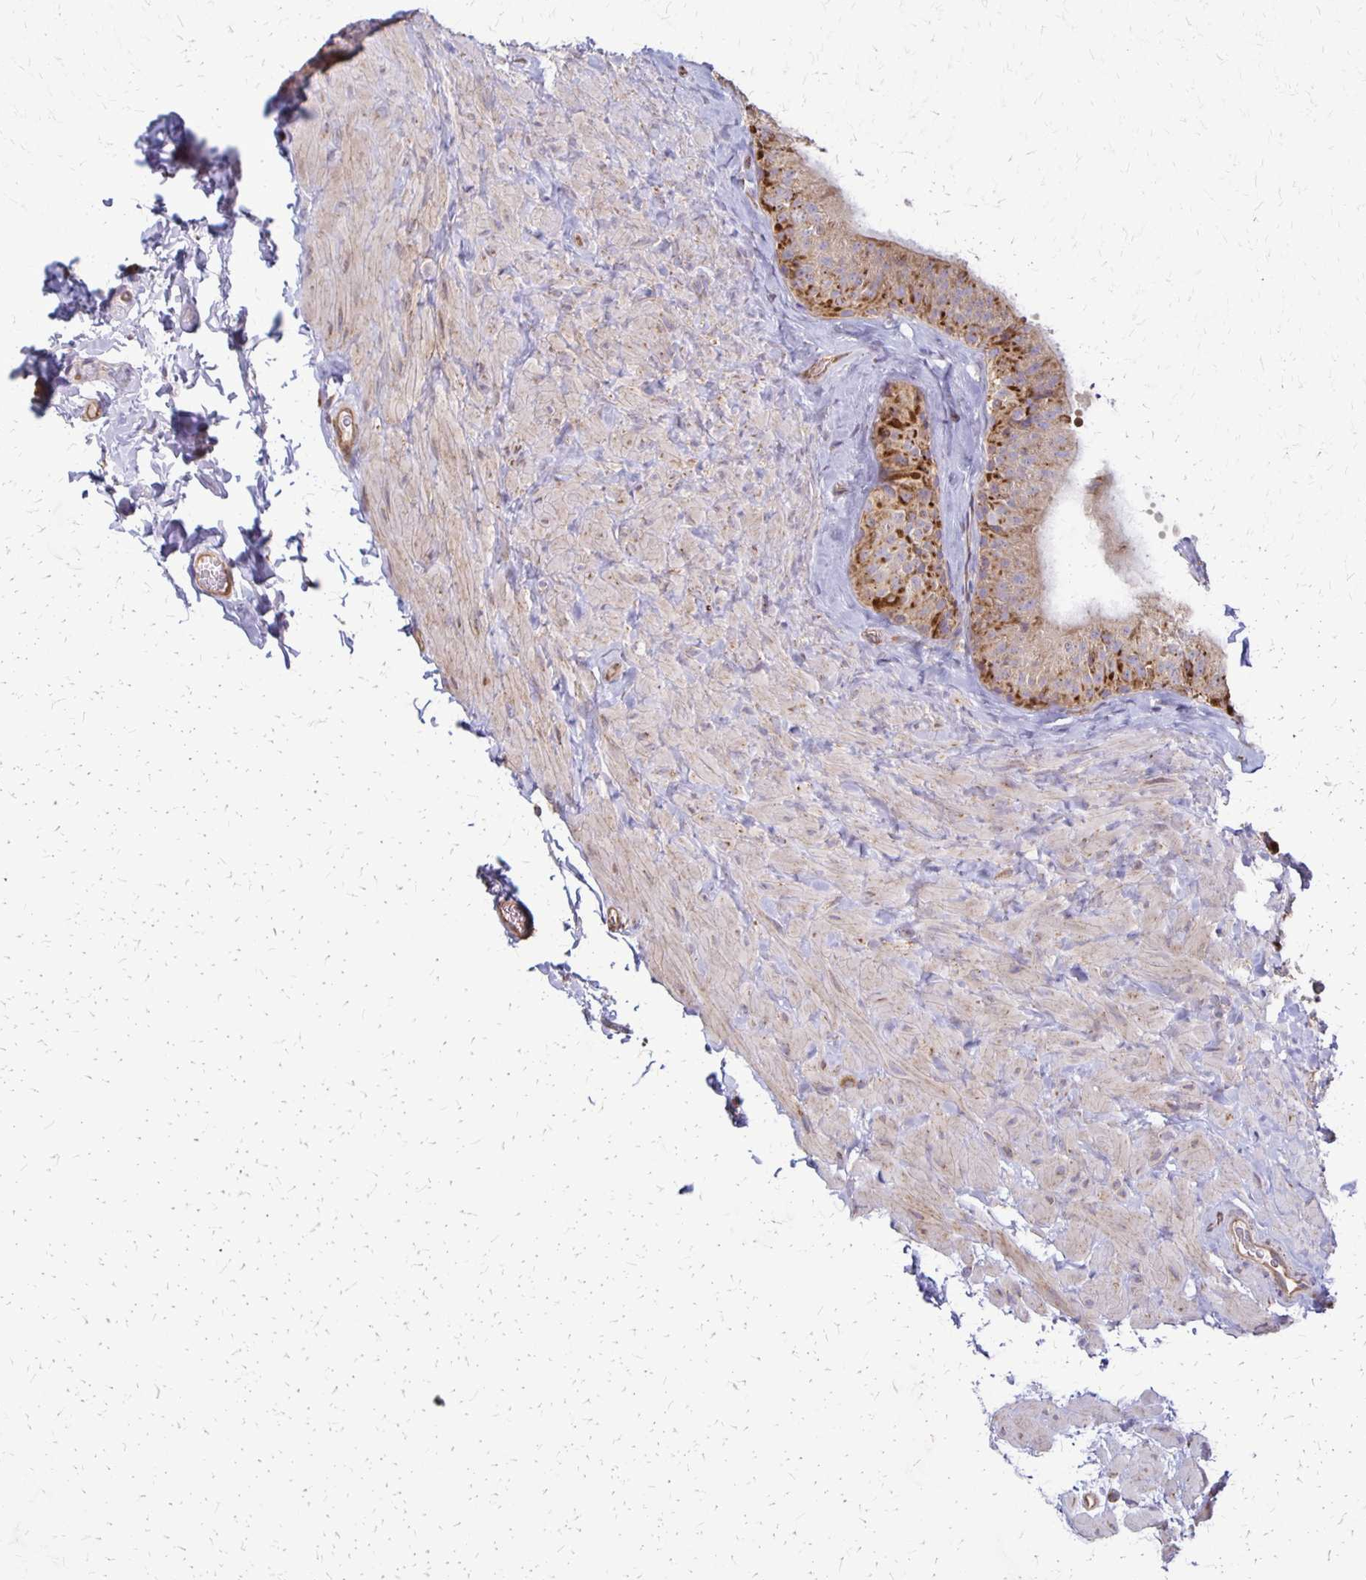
{"staining": {"intensity": "moderate", "quantity": ">75%", "location": "cytoplasmic/membranous"}, "tissue": "epididymis", "cell_type": "Glandular cells", "image_type": "normal", "snomed": [{"axis": "morphology", "description": "Normal tissue, NOS"}, {"axis": "topography", "description": "Epididymis, spermatic cord, NOS"}, {"axis": "topography", "description": "Epididymis"}], "caption": "DAB immunohistochemical staining of benign epididymis exhibits moderate cytoplasmic/membranous protein expression in about >75% of glandular cells. The protein of interest is shown in brown color, while the nuclei are stained blue.", "gene": "EIF4EBP2", "patient": {"sex": "male", "age": 31}}